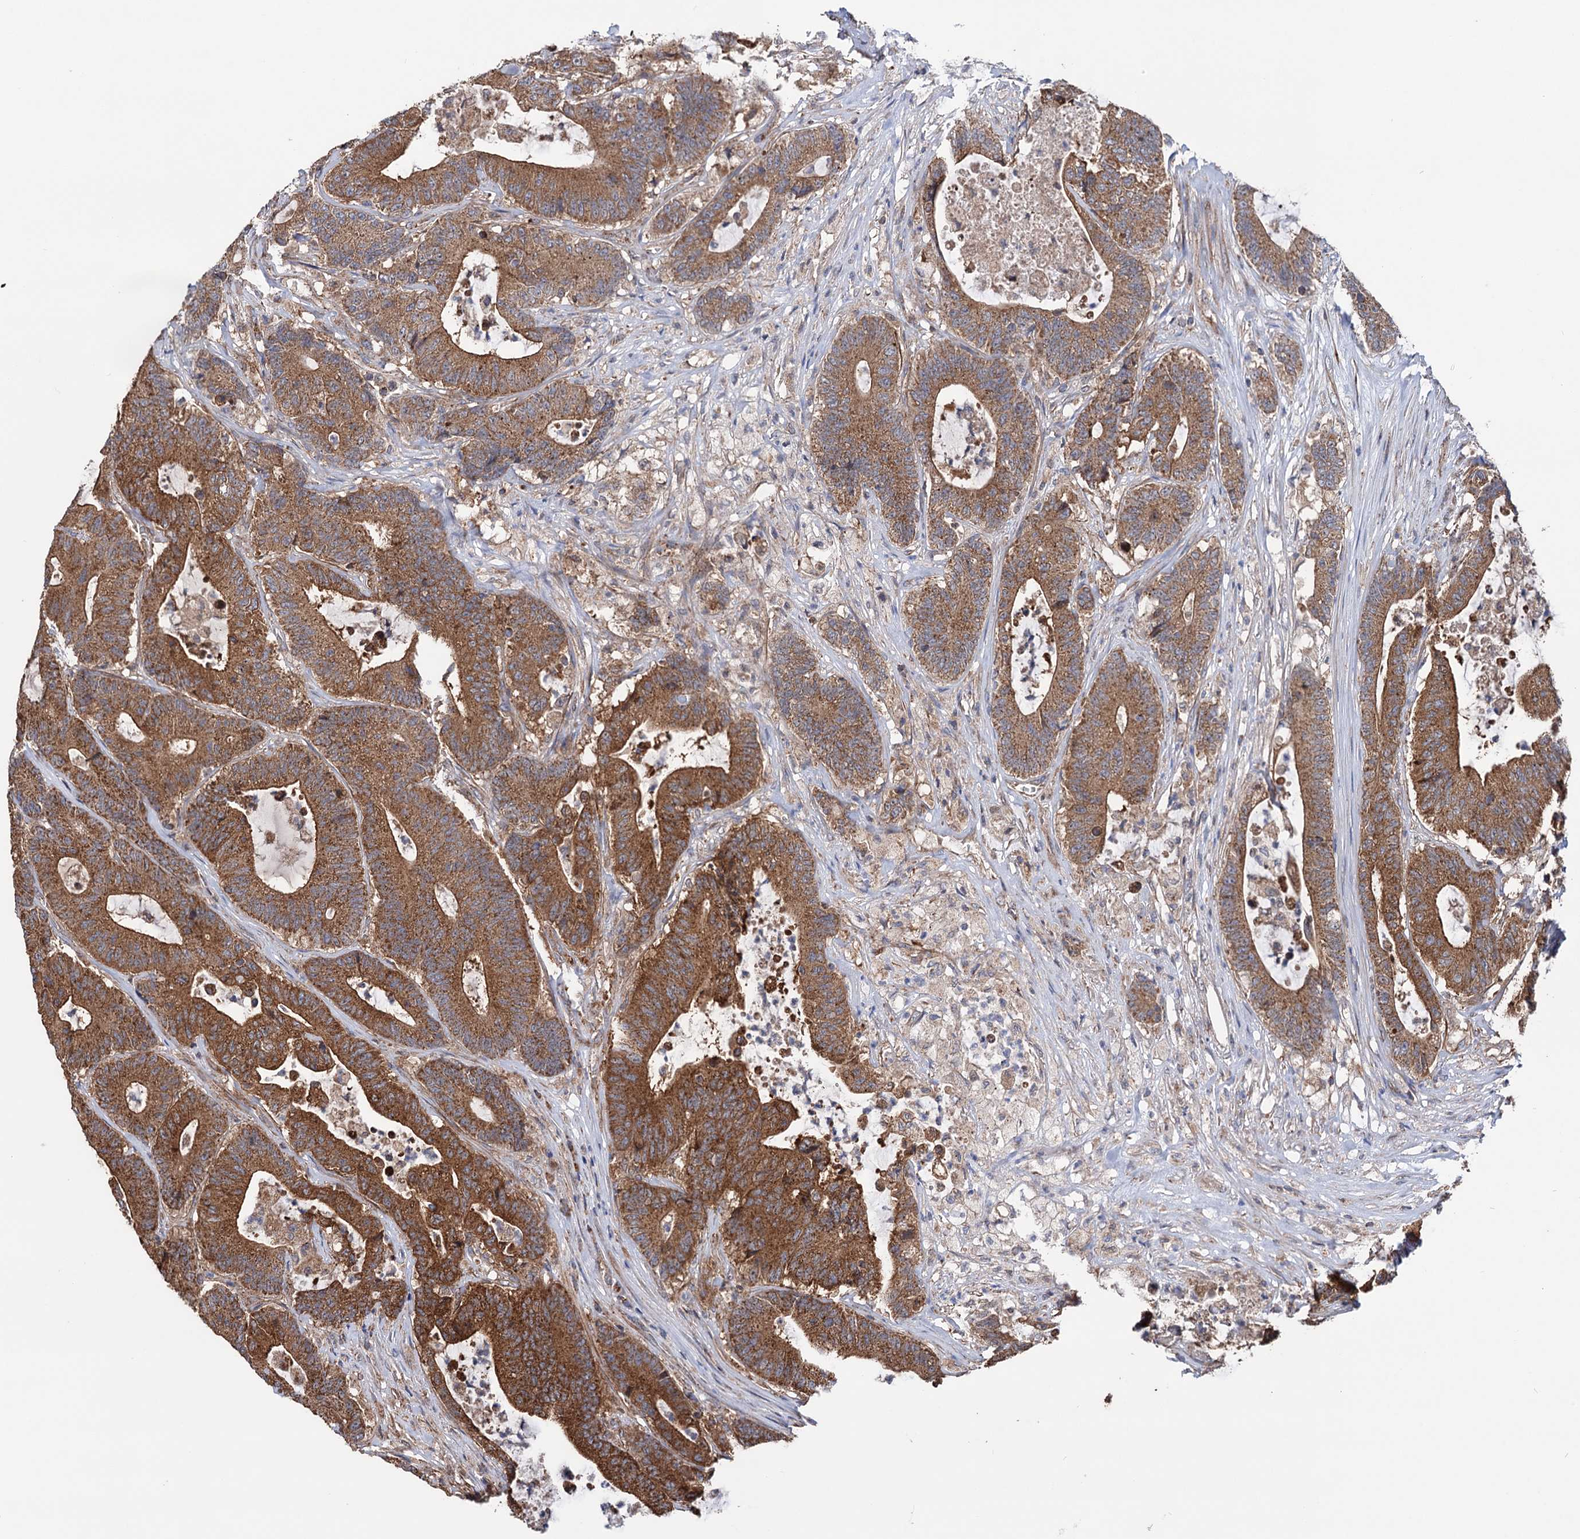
{"staining": {"intensity": "strong", "quantity": ">75%", "location": "cytoplasmic/membranous"}, "tissue": "colorectal cancer", "cell_type": "Tumor cells", "image_type": "cancer", "snomed": [{"axis": "morphology", "description": "Adenocarcinoma, NOS"}, {"axis": "topography", "description": "Colon"}], "caption": "Immunohistochemistry (IHC) photomicrograph of neoplastic tissue: human colorectal cancer (adenocarcinoma) stained using immunohistochemistry demonstrates high levels of strong protein expression localized specifically in the cytoplasmic/membranous of tumor cells, appearing as a cytoplasmic/membranous brown color.", "gene": "SUCLA2", "patient": {"sex": "female", "age": 84}}